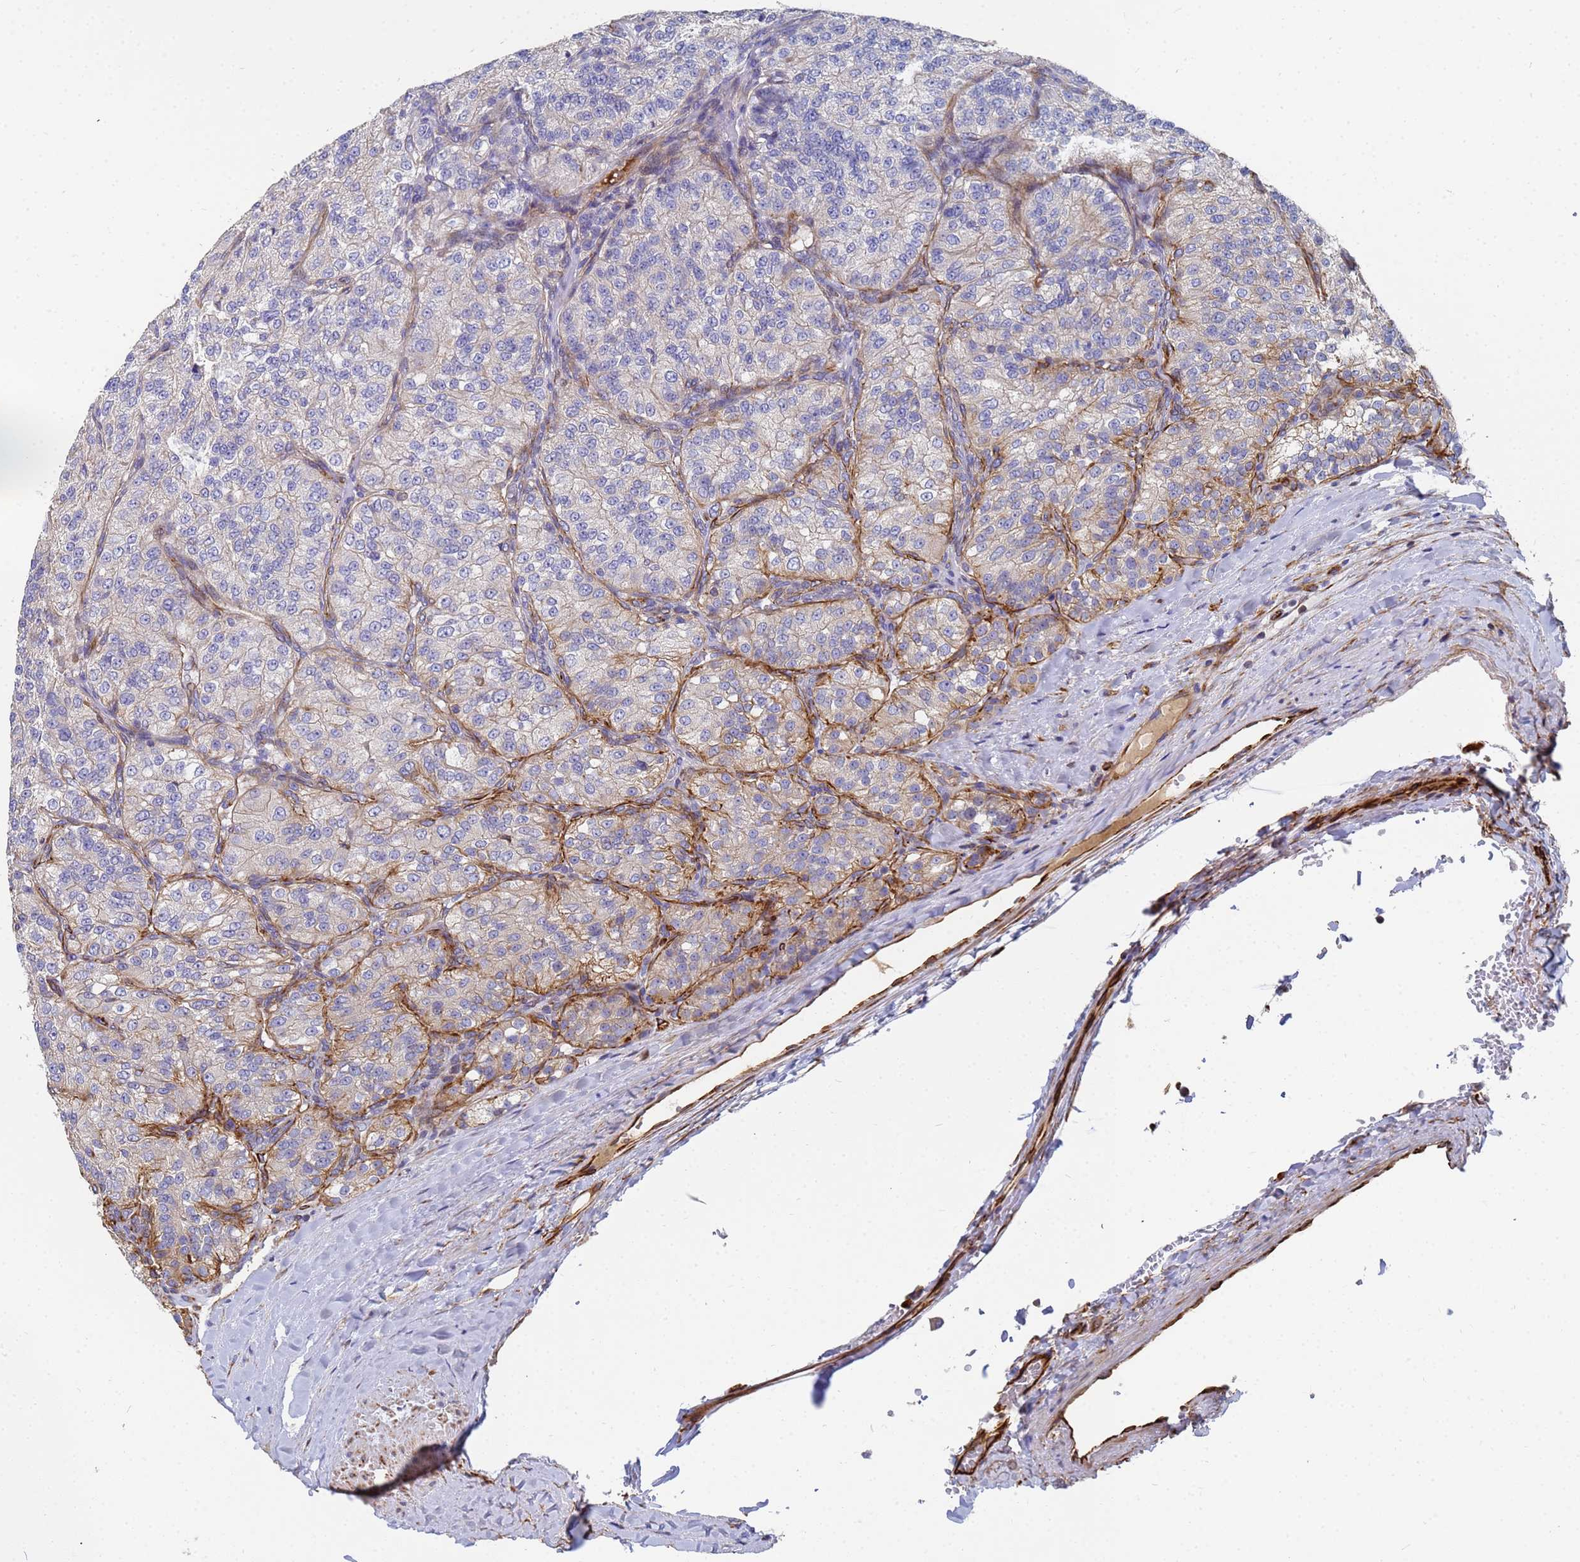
{"staining": {"intensity": "negative", "quantity": "none", "location": "none"}, "tissue": "renal cancer", "cell_type": "Tumor cells", "image_type": "cancer", "snomed": [{"axis": "morphology", "description": "Adenocarcinoma, NOS"}, {"axis": "topography", "description": "Kidney"}], "caption": "This micrograph is of adenocarcinoma (renal) stained with immunohistochemistry to label a protein in brown with the nuclei are counter-stained blue. There is no staining in tumor cells.", "gene": "SYT13", "patient": {"sex": "female", "age": 63}}